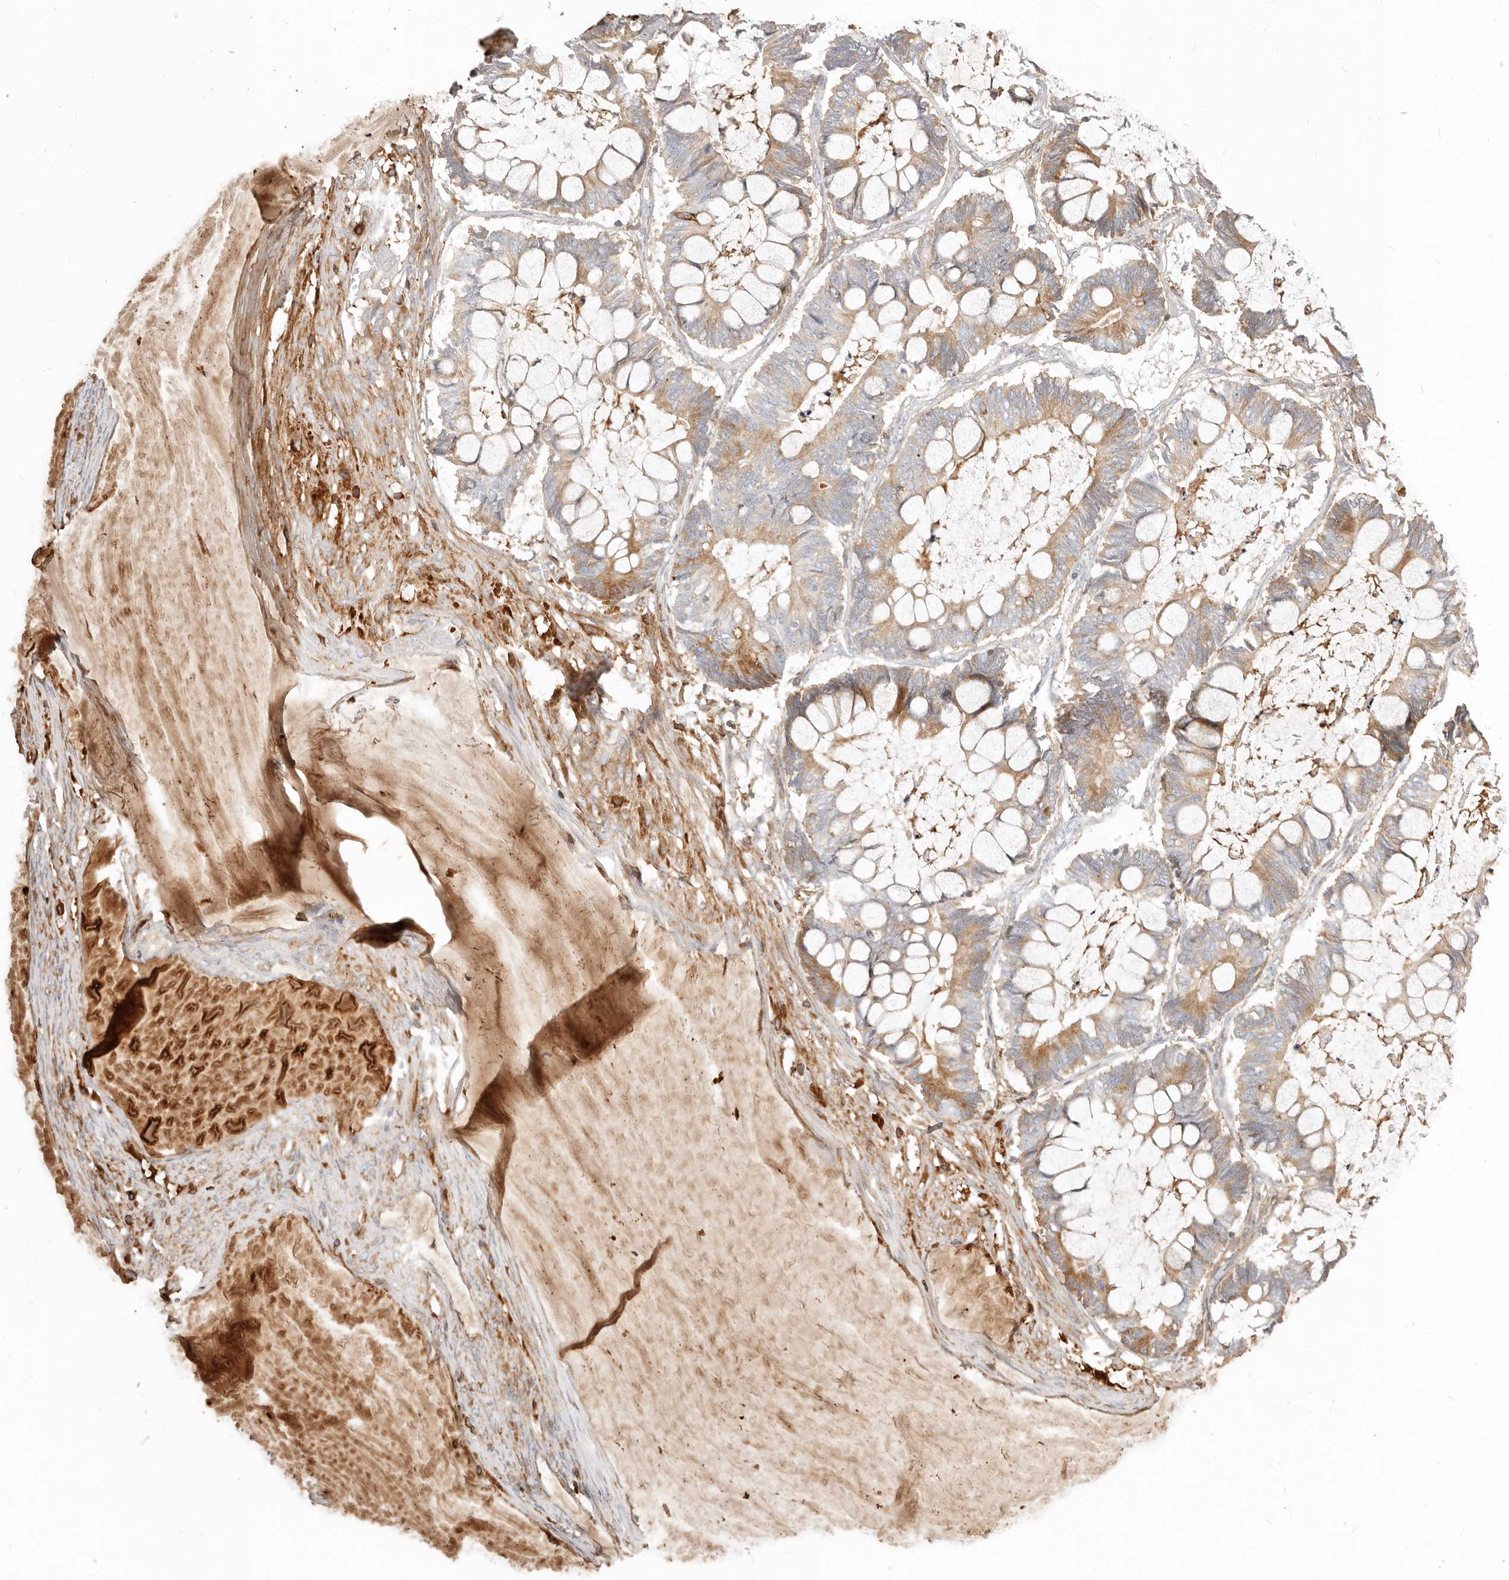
{"staining": {"intensity": "moderate", "quantity": ">75%", "location": "cytoplasmic/membranous"}, "tissue": "ovarian cancer", "cell_type": "Tumor cells", "image_type": "cancer", "snomed": [{"axis": "morphology", "description": "Cystadenocarcinoma, mucinous, NOS"}, {"axis": "topography", "description": "Ovary"}], "caption": "This image reveals ovarian cancer (mucinous cystadenocarcinoma) stained with immunohistochemistry to label a protein in brown. The cytoplasmic/membranous of tumor cells show moderate positivity for the protein. Nuclei are counter-stained blue.", "gene": "MTFR2", "patient": {"sex": "female", "age": 61}}